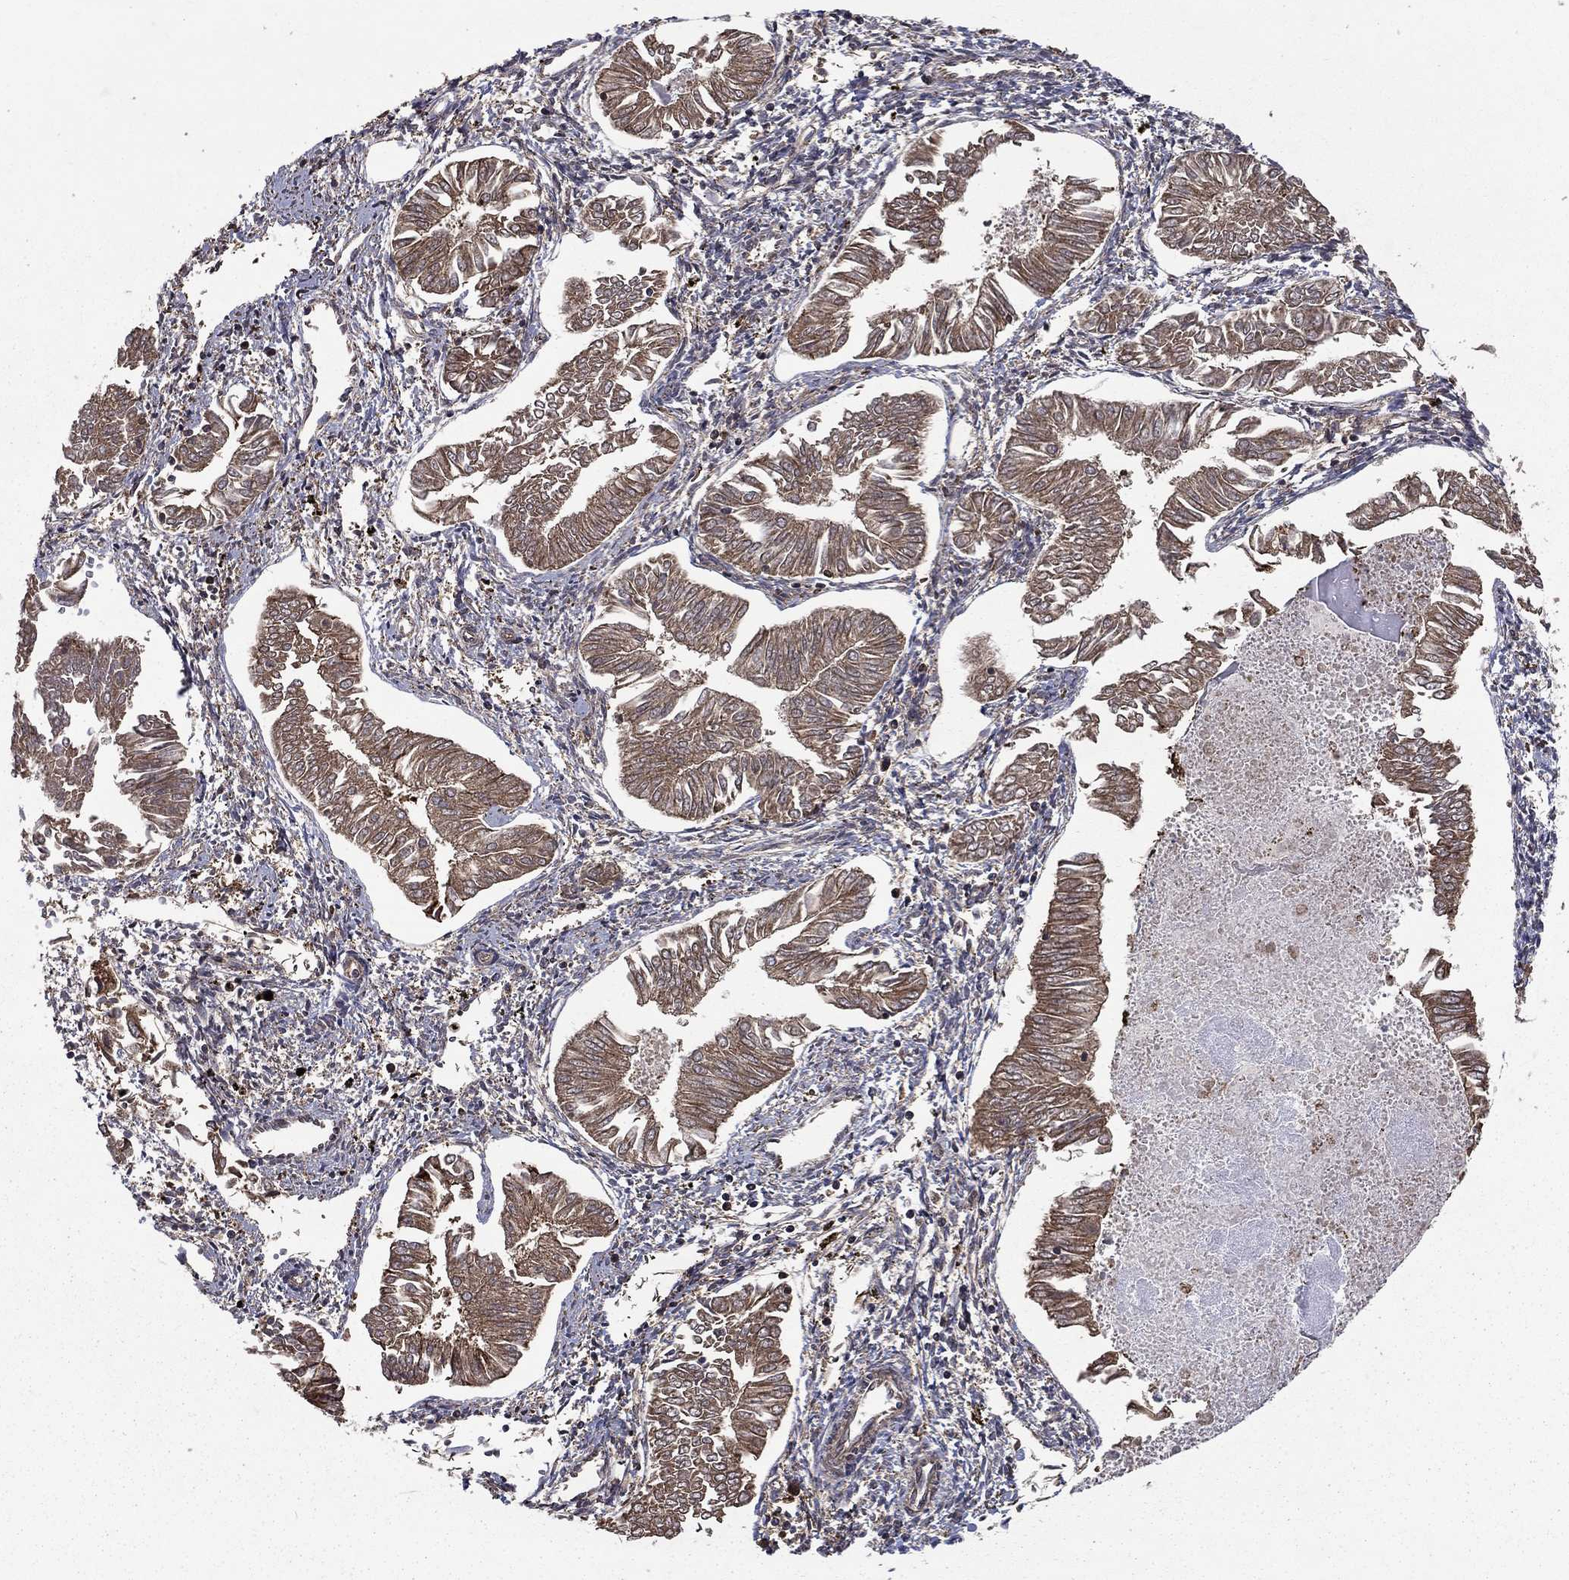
{"staining": {"intensity": "moderate", "quantity": ">75%", "location": "cytoplasmic/membranous"}, "tissue": "endometrial cancer", "cell_type": "Tumor cells", "image_type": "cancer", "snomed": [{"axis": "morphology", "description": "Adenocarcinoma, NOS"}, {"axis": "topography", "description": "Endometrium"}], "caption": "DAB immunohistochemical staining of human endometrial cancer (adenocarcinoma) exhibits moderate cytoplasmic/membranous protein staining in approximately >75% of tumor cells. (Brightfield microscopy of DAB IHC at high magnification).", "gene": "BABAM2", "patient": {"sex": "female", "age": 53}}